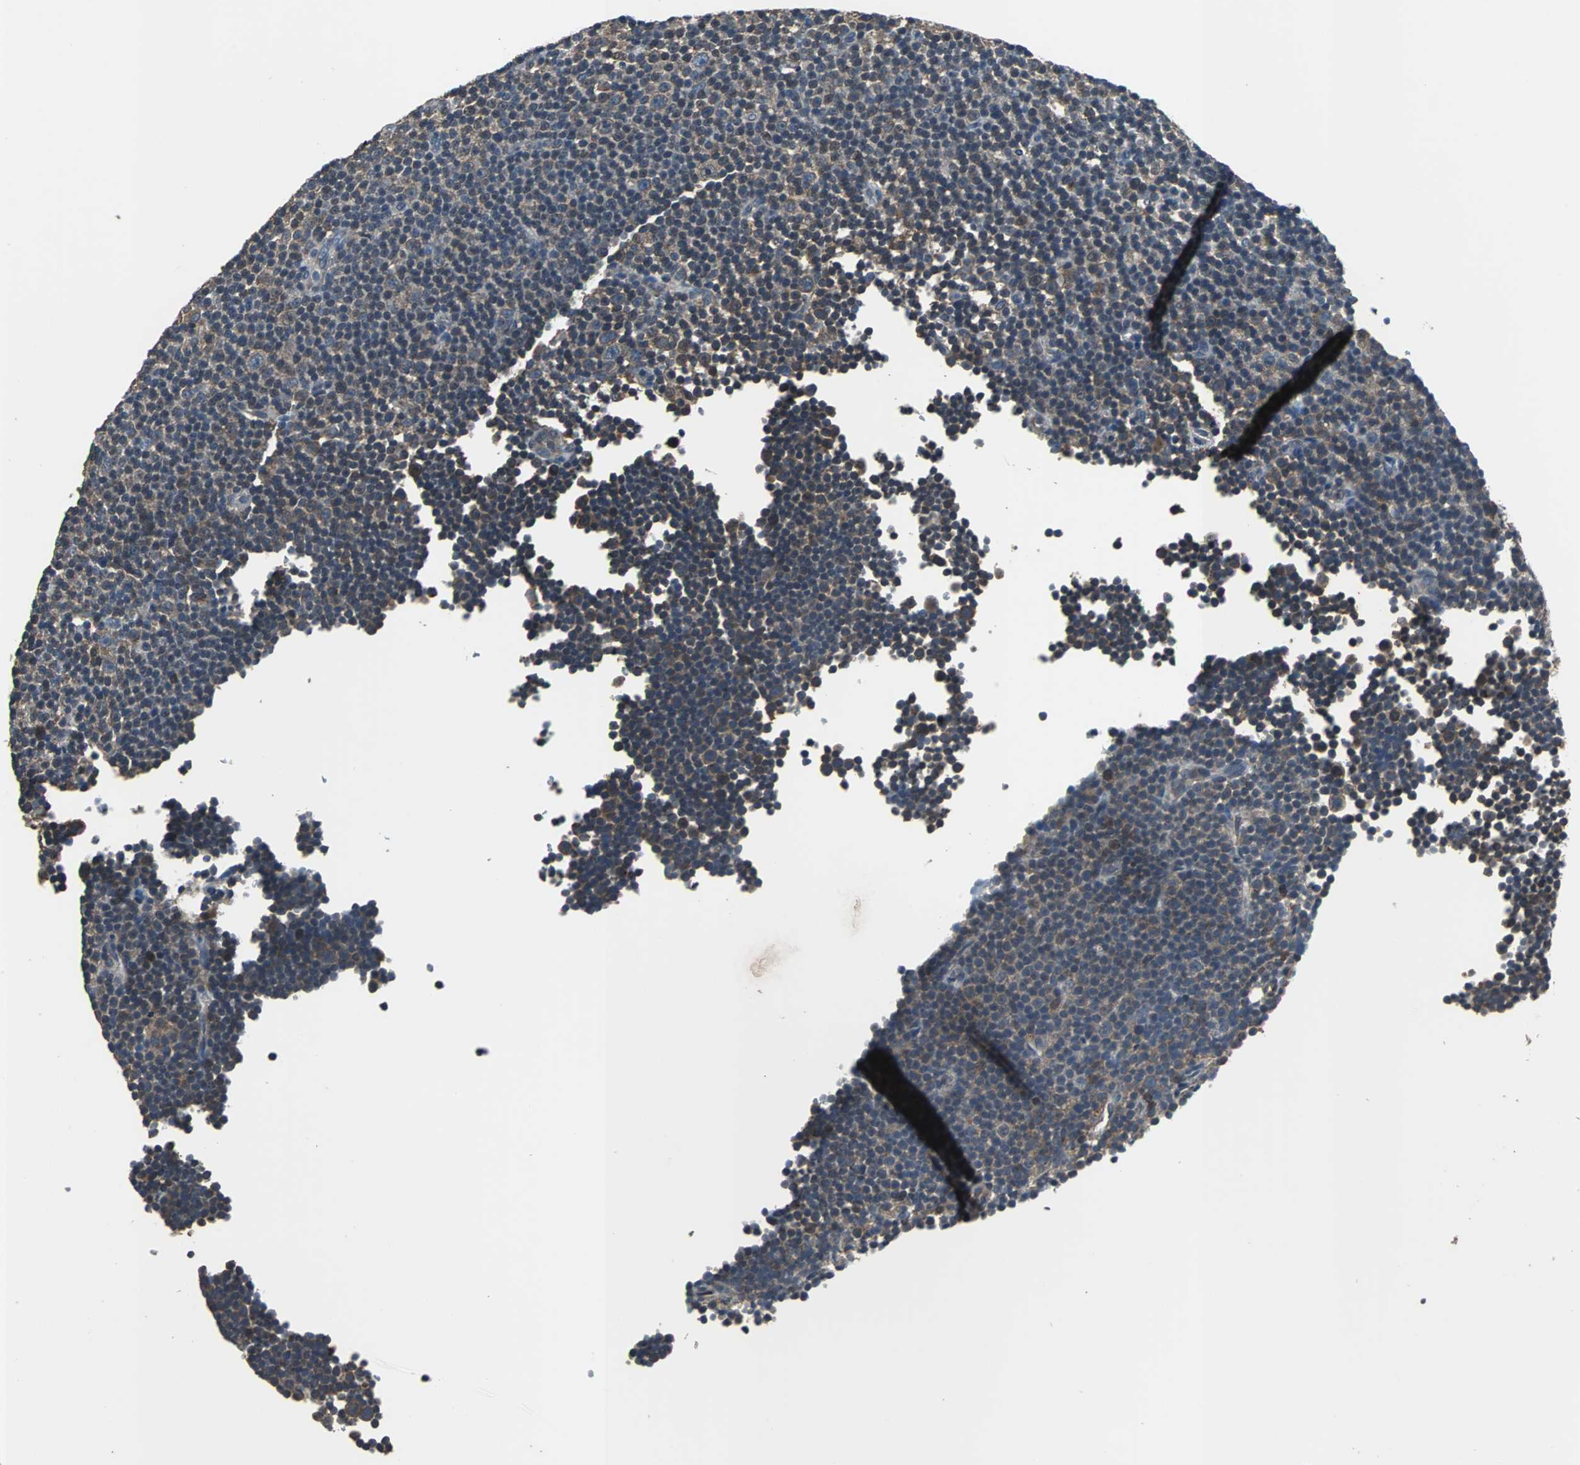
{"staining": {"intensity": "weak", "quantity": "<25%", "location": "cytoplasmic/membranous"}, "tissue": "lymphoma", "cell_type": "Tumor cells", "image_type": "cancer", "snomed": [{"axis": "morphology", "description": "Malignant lymphoma, non-Hodgkin's type, Low grade"}, {"axis": "topography", "description": "Lymph node"}], "caption": "Micrograph shows no protein expression in tumor cells of low-grade malignant lymphoma, non-Hodgkin's type tissue. (DAB (3,3'-diaminobenzidine) immunohistochemistry visualized using brightfield microscopy, high magnification).", "gene": "SOS1", "patient": {"sex": "female", "age": 67}}